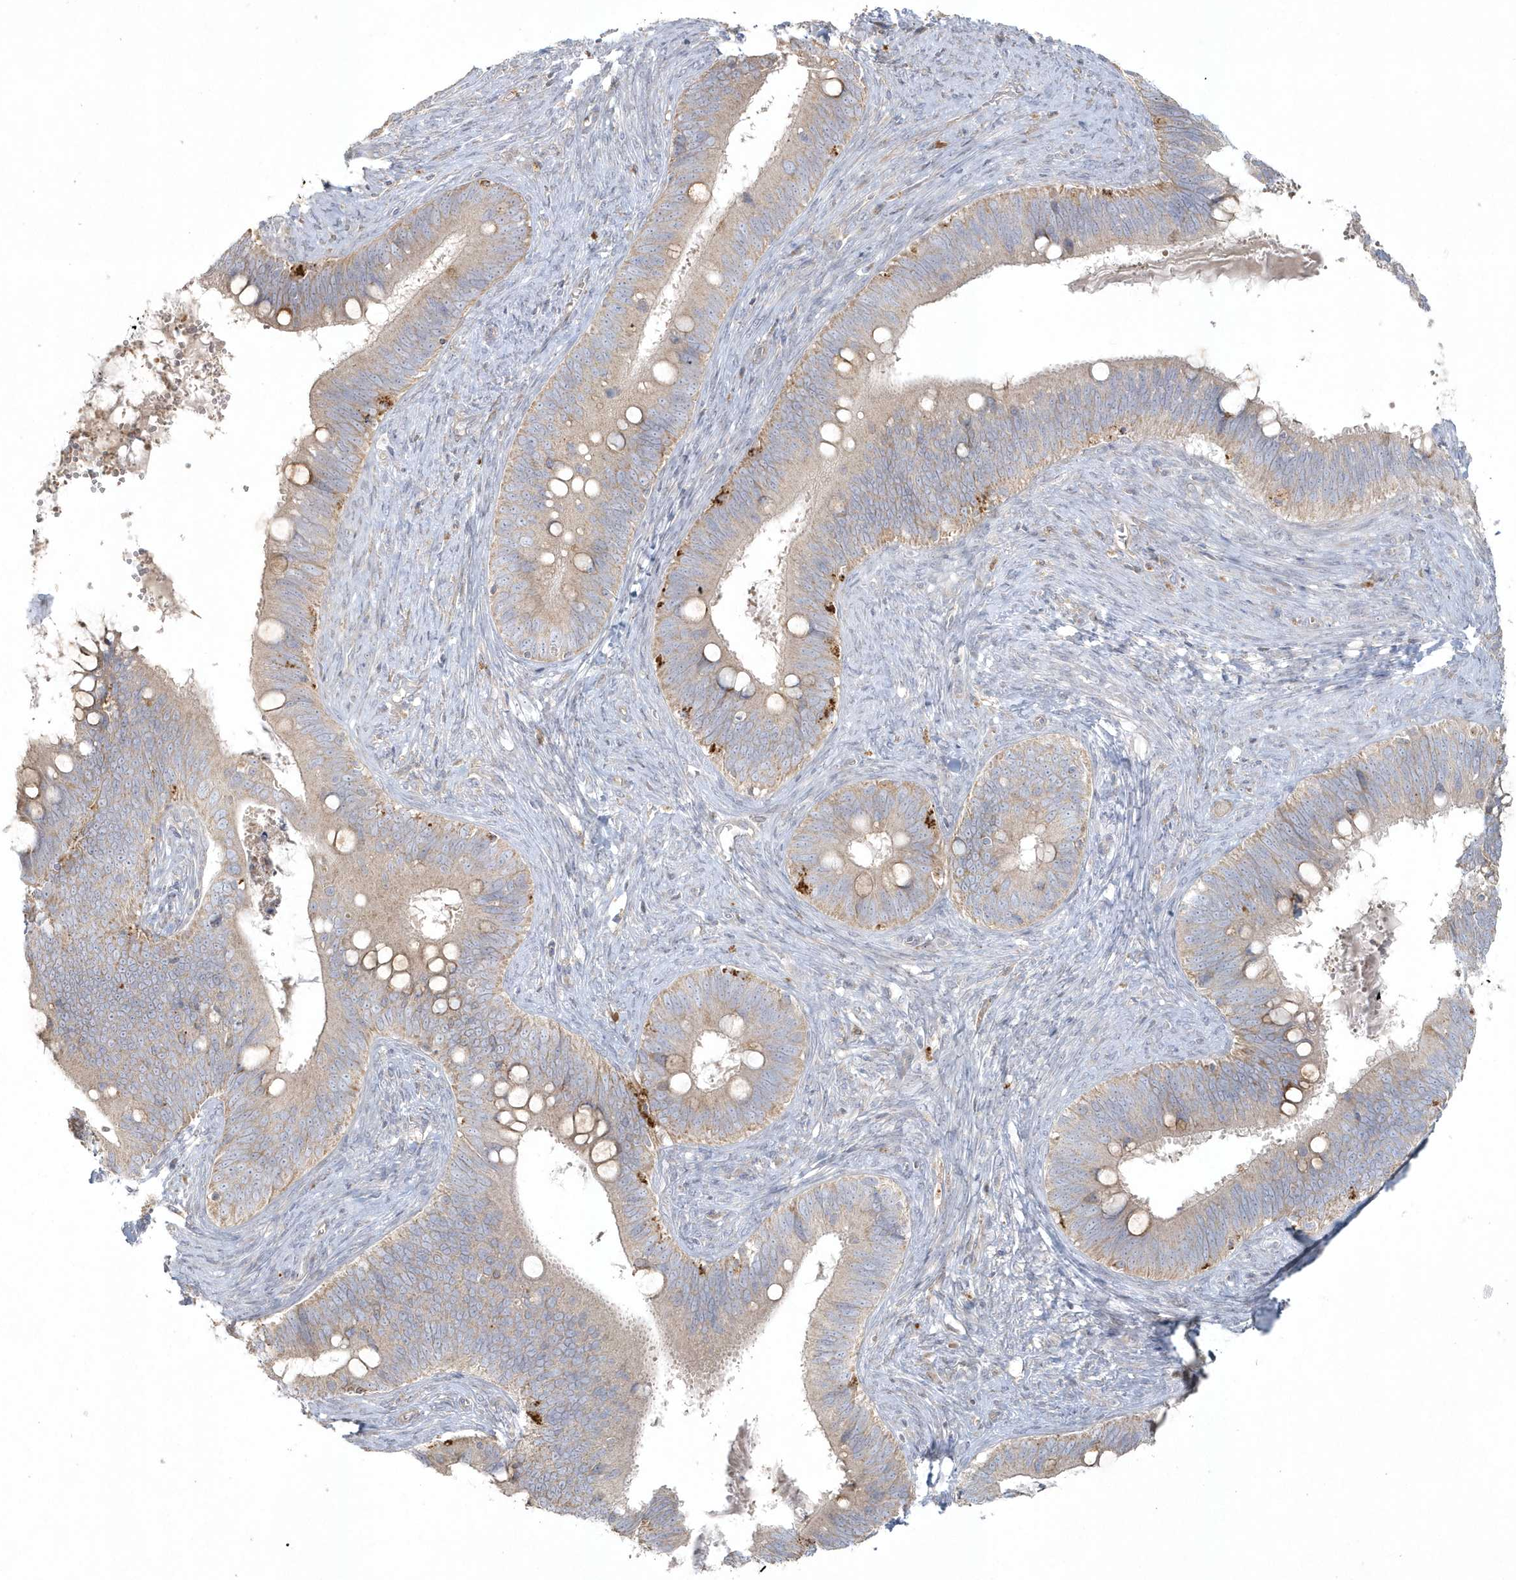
{"staining": {"intensity": "moderate", "quantity": "<25%", "location": "cytoplasmic/membranous"}, "tissue": "cervical cancer", "cell_type": "Tumor cells", "image_type": "cancer", "snomed": [{"axis": "morphology", "description": "Adenocarcinoma, NOS"}, {"axis": "topography", "description": "Cervix"}], "caption": "Protein staining by IHC shows moderate cytoplasmic/membranous expression in approximately <25% of tumor cells in cervical cancer (adenocarcinoma). The protein is stained brown, and the nuclei are stained in blue (DAB (3,3'-diaminobenzidine) IHC with brightfield microscopy, high magnification).", "gene": "BLTP3A", "patient": {"sex": "female", "age": 42}}